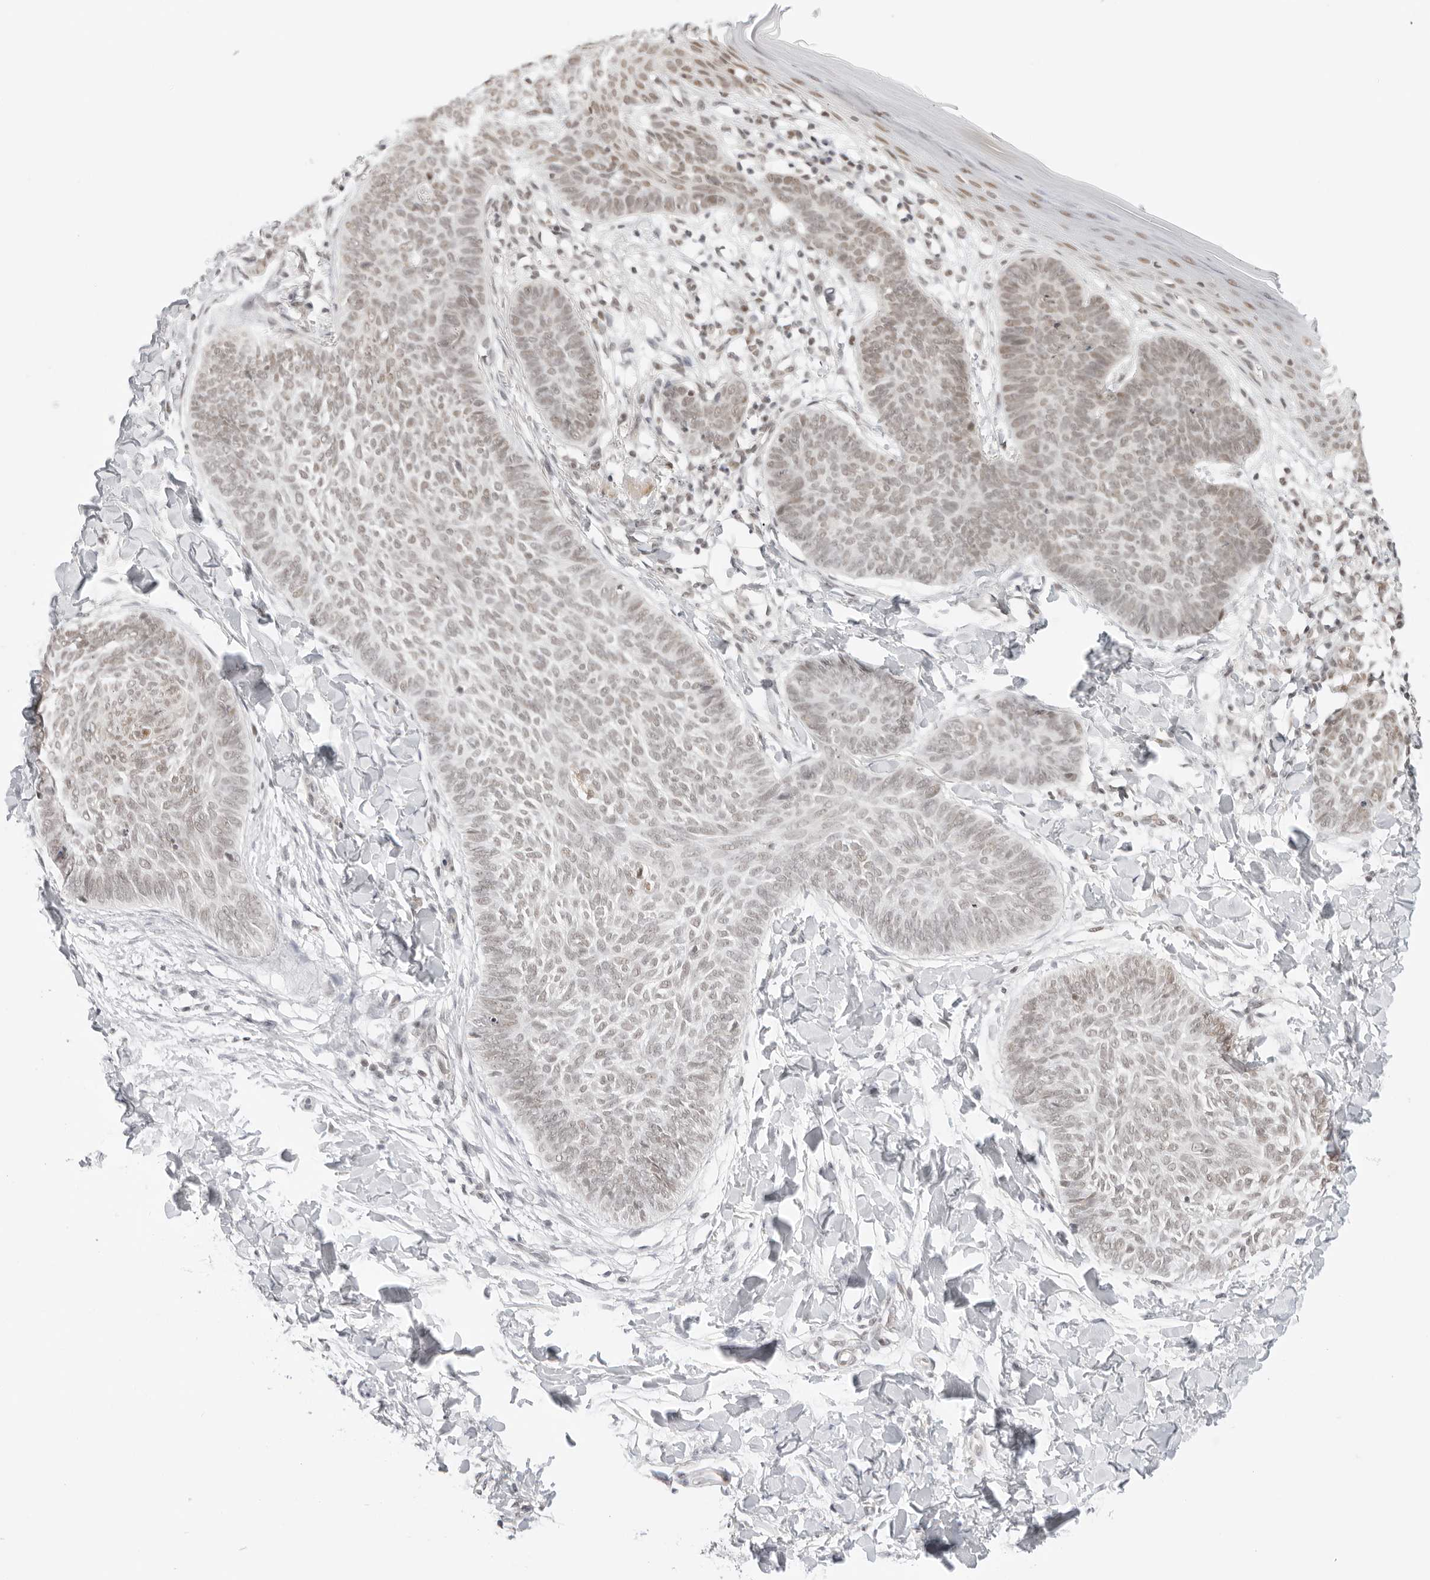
{"staining": {"intensity": "weak", "quantity": "25%-75%", "location": "nuclear"}, "tissue": "skin cancer", "cell_type": "Tumor cells", "image_type": "cancer", "snomed": [{"axis": "morphology", "description": "Normal tissue, NOS"}, {"axis": "morphology", "description": "Basal cell carcinoma"}, {"axis": "topography", "description": "Skin"}], "caption": "An IHC image of neoplastic tissue is shown. Protein staining in brown shows weak nuclear positivity in skin cancer within tumor cells.", "gene": "TCIM", "patient": {"sex": "male", "age": 50}}